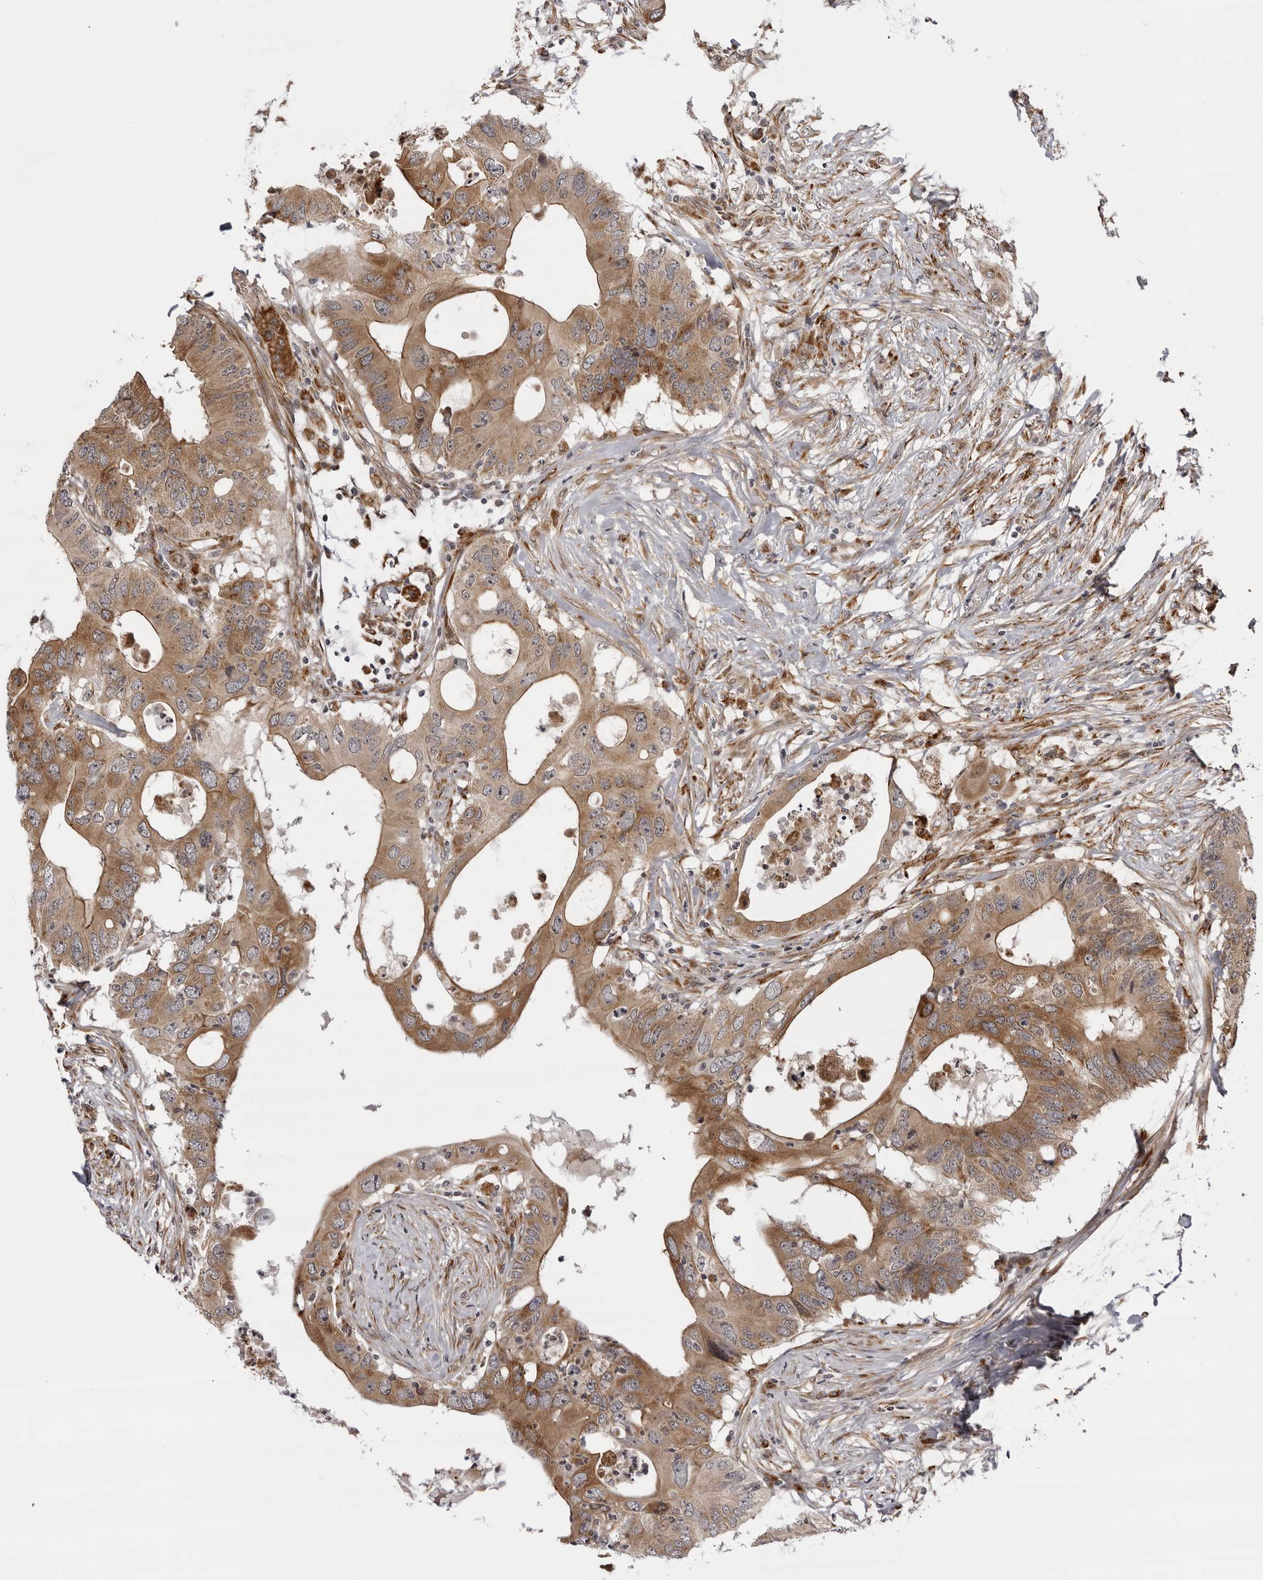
{"staining": {"intensity": "moderate", "quantity": ">75%", "location": "cytoplasmic/membranous"}, "tissue": "colorectal cancer", "cell_type": "Tumor cells", "image_type": "cancer", "snomed": [{"axis": "morphology", "description": "Adenocarcinoma, NOS"}, {"axis": "topography", "description": "Colon"}], "caption": "An image of colorectal cancer (adenocarcinoma) stained for a protein exhibits moderate cytoplasmic/membranous brown staining in tumor cells.", "gene": "DNAH14", "patient": {"sex": "male", "age": 71}}